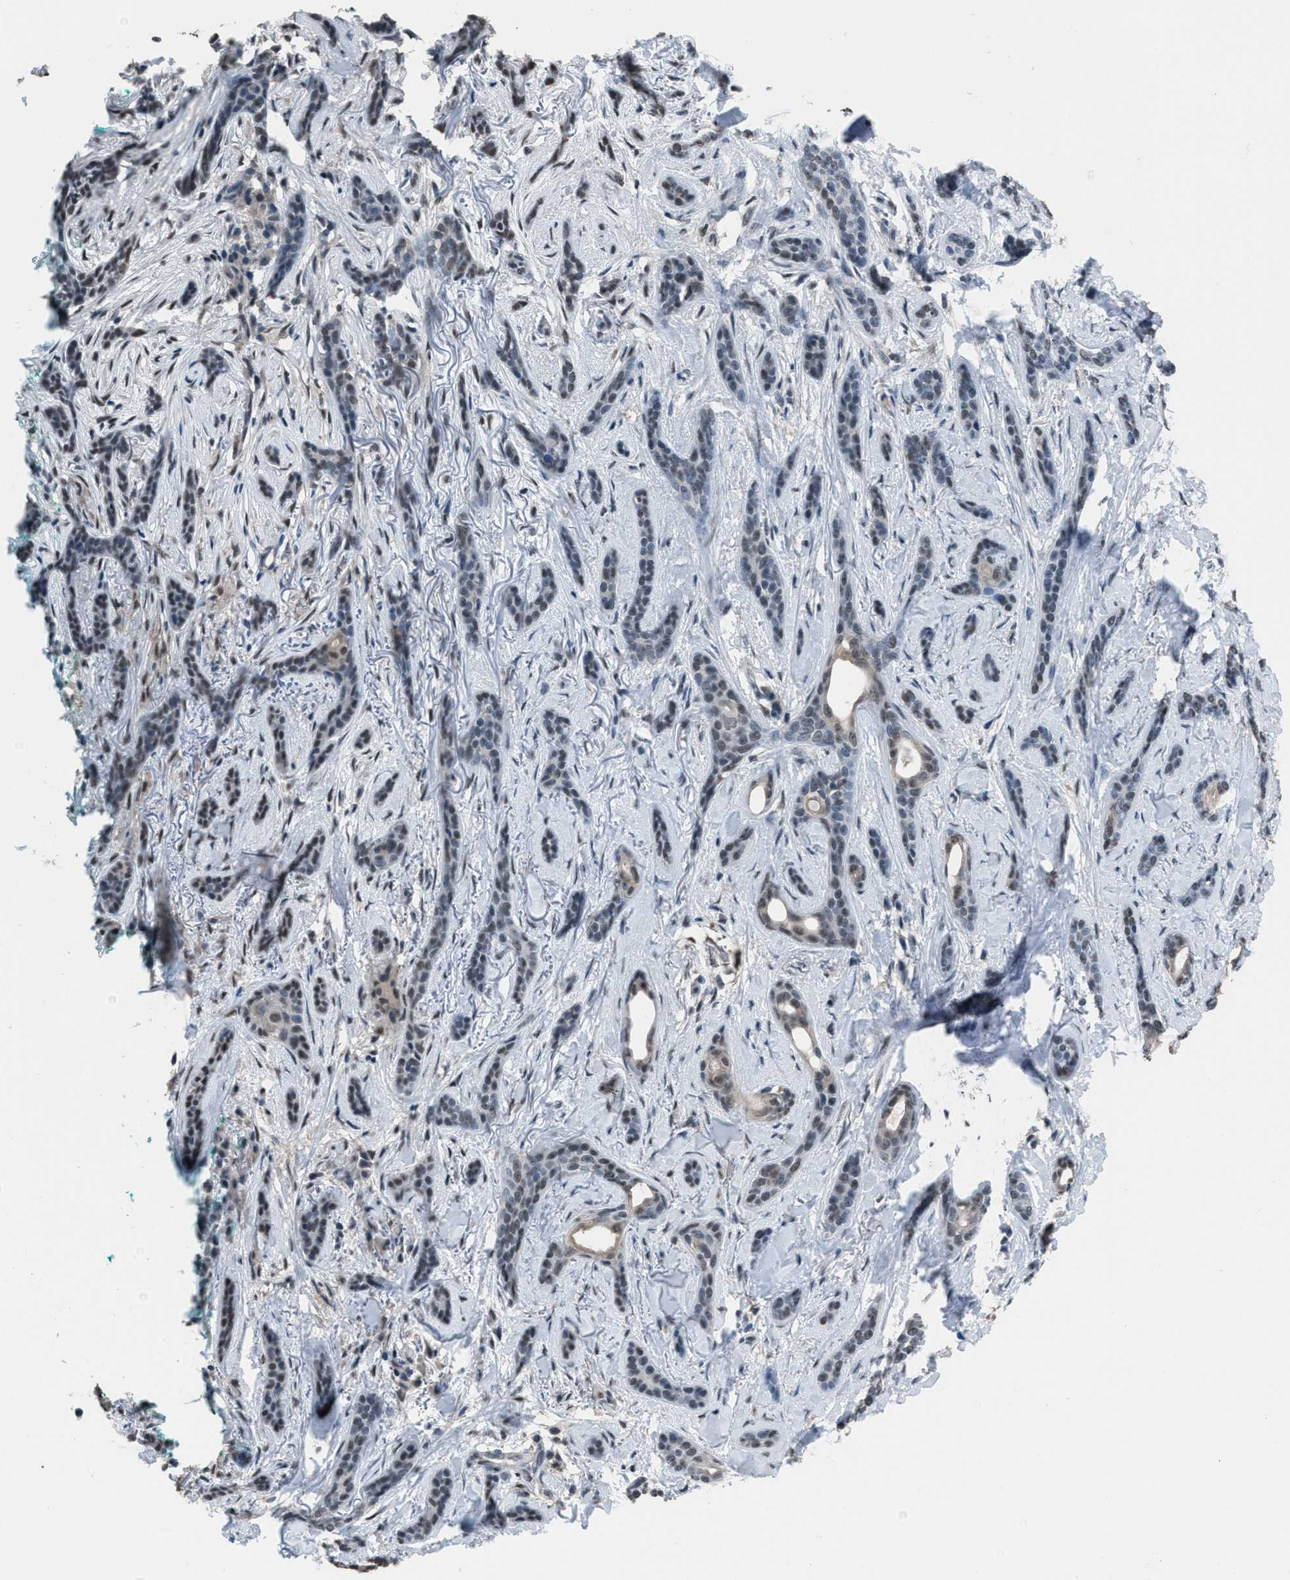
{"staining": {"intensity": "weak", "quantity": "25%-75%", "location": "nuclear"}, "tissue": "skin cancer", "cell_type": "Tumor cells", "image_type": "cancer", "snomed": [{"axis": "morphology", "description": "Basal cell carcinoma"}, {"axis": "morphology", "description": "Adnexal tumor, benign"}, {"axis": "topography", "description": "Skin"}], "caption": "A high-resolution photomicrograph shows immunohistochemistry staining of skin cancer (basal cell carcinoma), which reveals weak nuclear expression in about 25%-75% of tumor cells.", "gene": "ZNF276", "patient": {"sex": "female", "age": 42}}